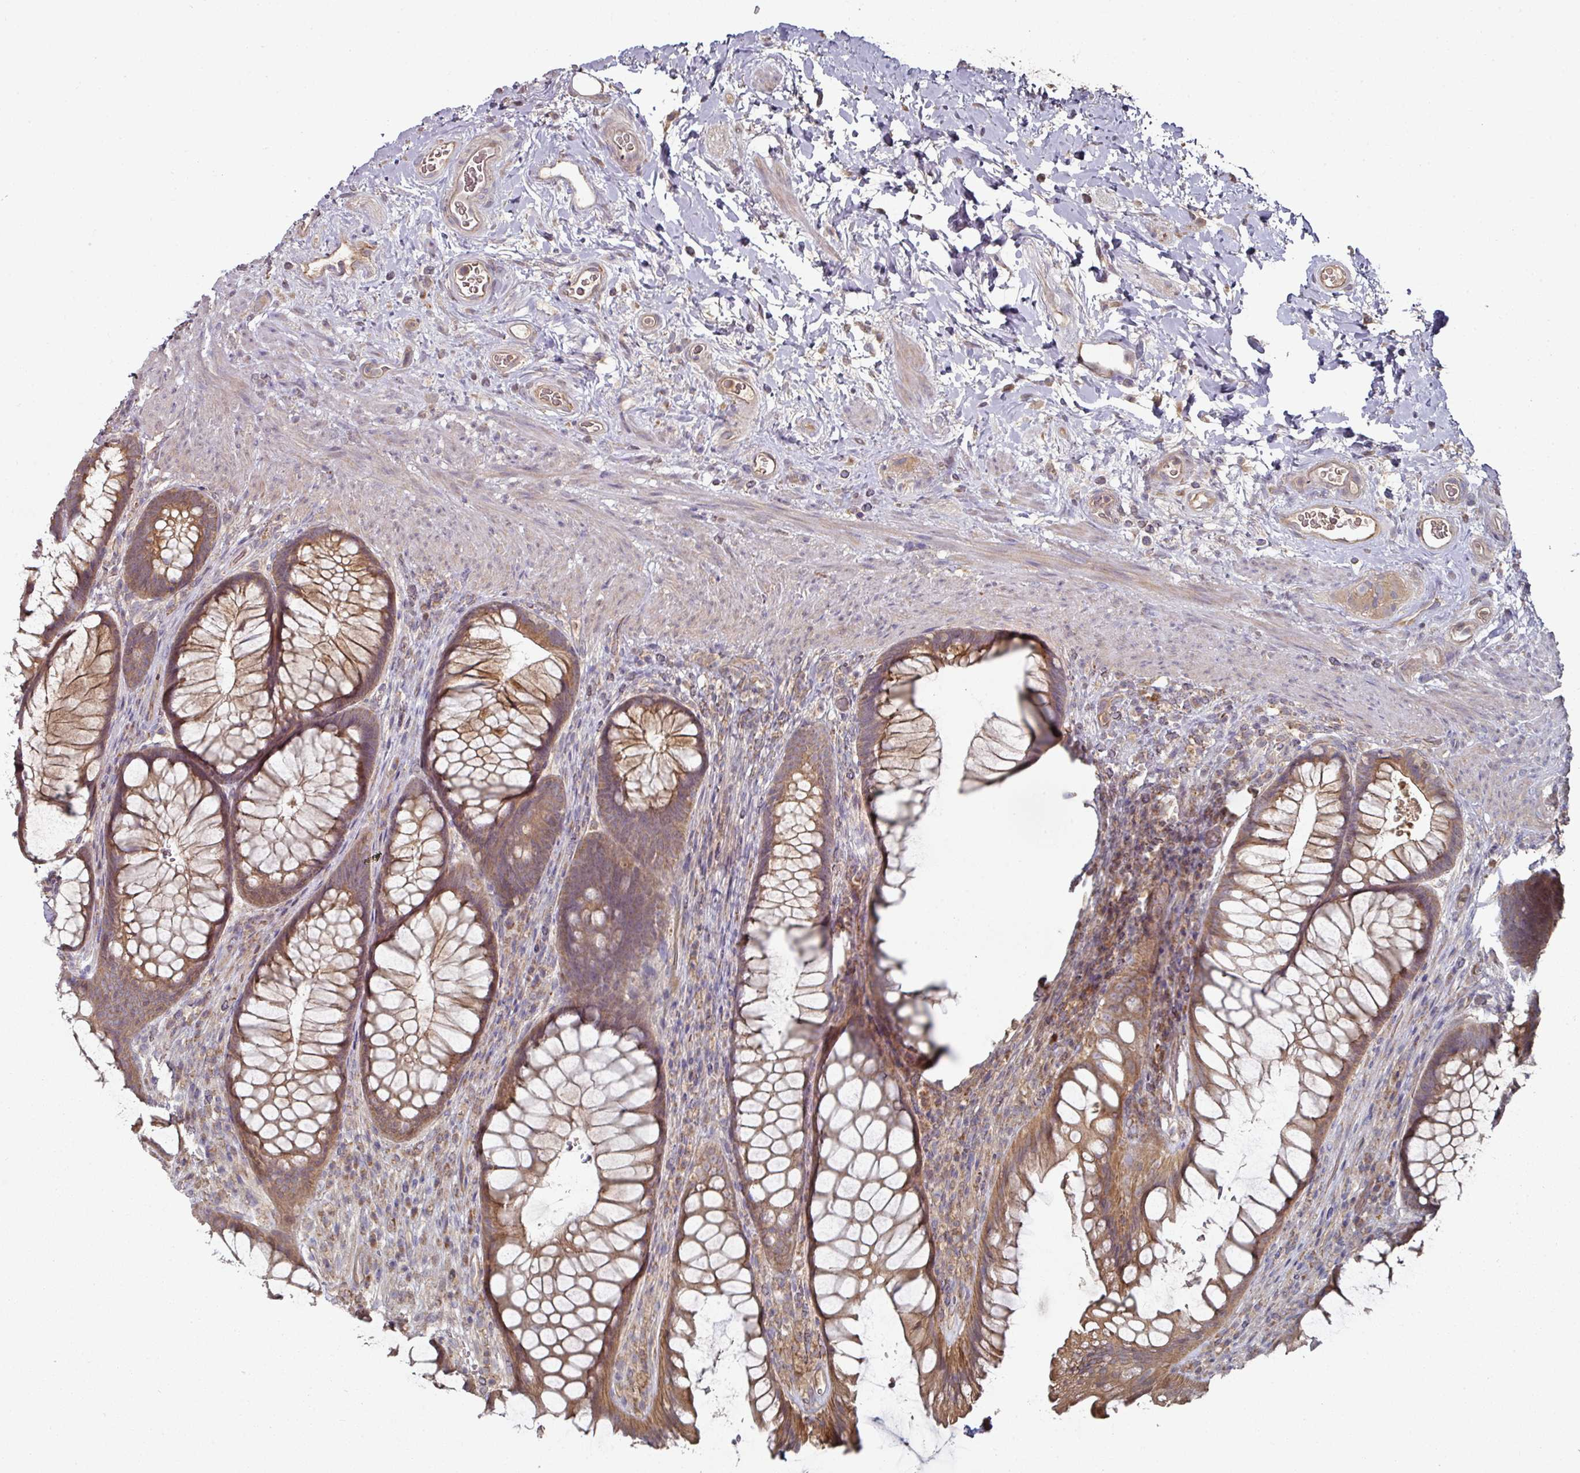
{"staining": {"intensity": "moderate", "quantity": ">75%", "location": "cytoplasmic/membranous"}, "tissue": "rectum", "cell_type": "Glandular cells", "image_type": "normal", "snomed": [{"axis": "morphology", "description": "Normal tissue, NOS"}, {"axis": "topography", "description": "Rectum"}], "caption": "Protein staining of unremarkable rectum exhibits moderate cytoplasmic/membranous expression in about >75% of glandular cells. The staining was performed using DAB, with brown indicating positive protein expression. Nuclei are stained blue with hematoxylin.", "gene": "DNAJC7", "patient": {"sex": "male", "age": 53}}